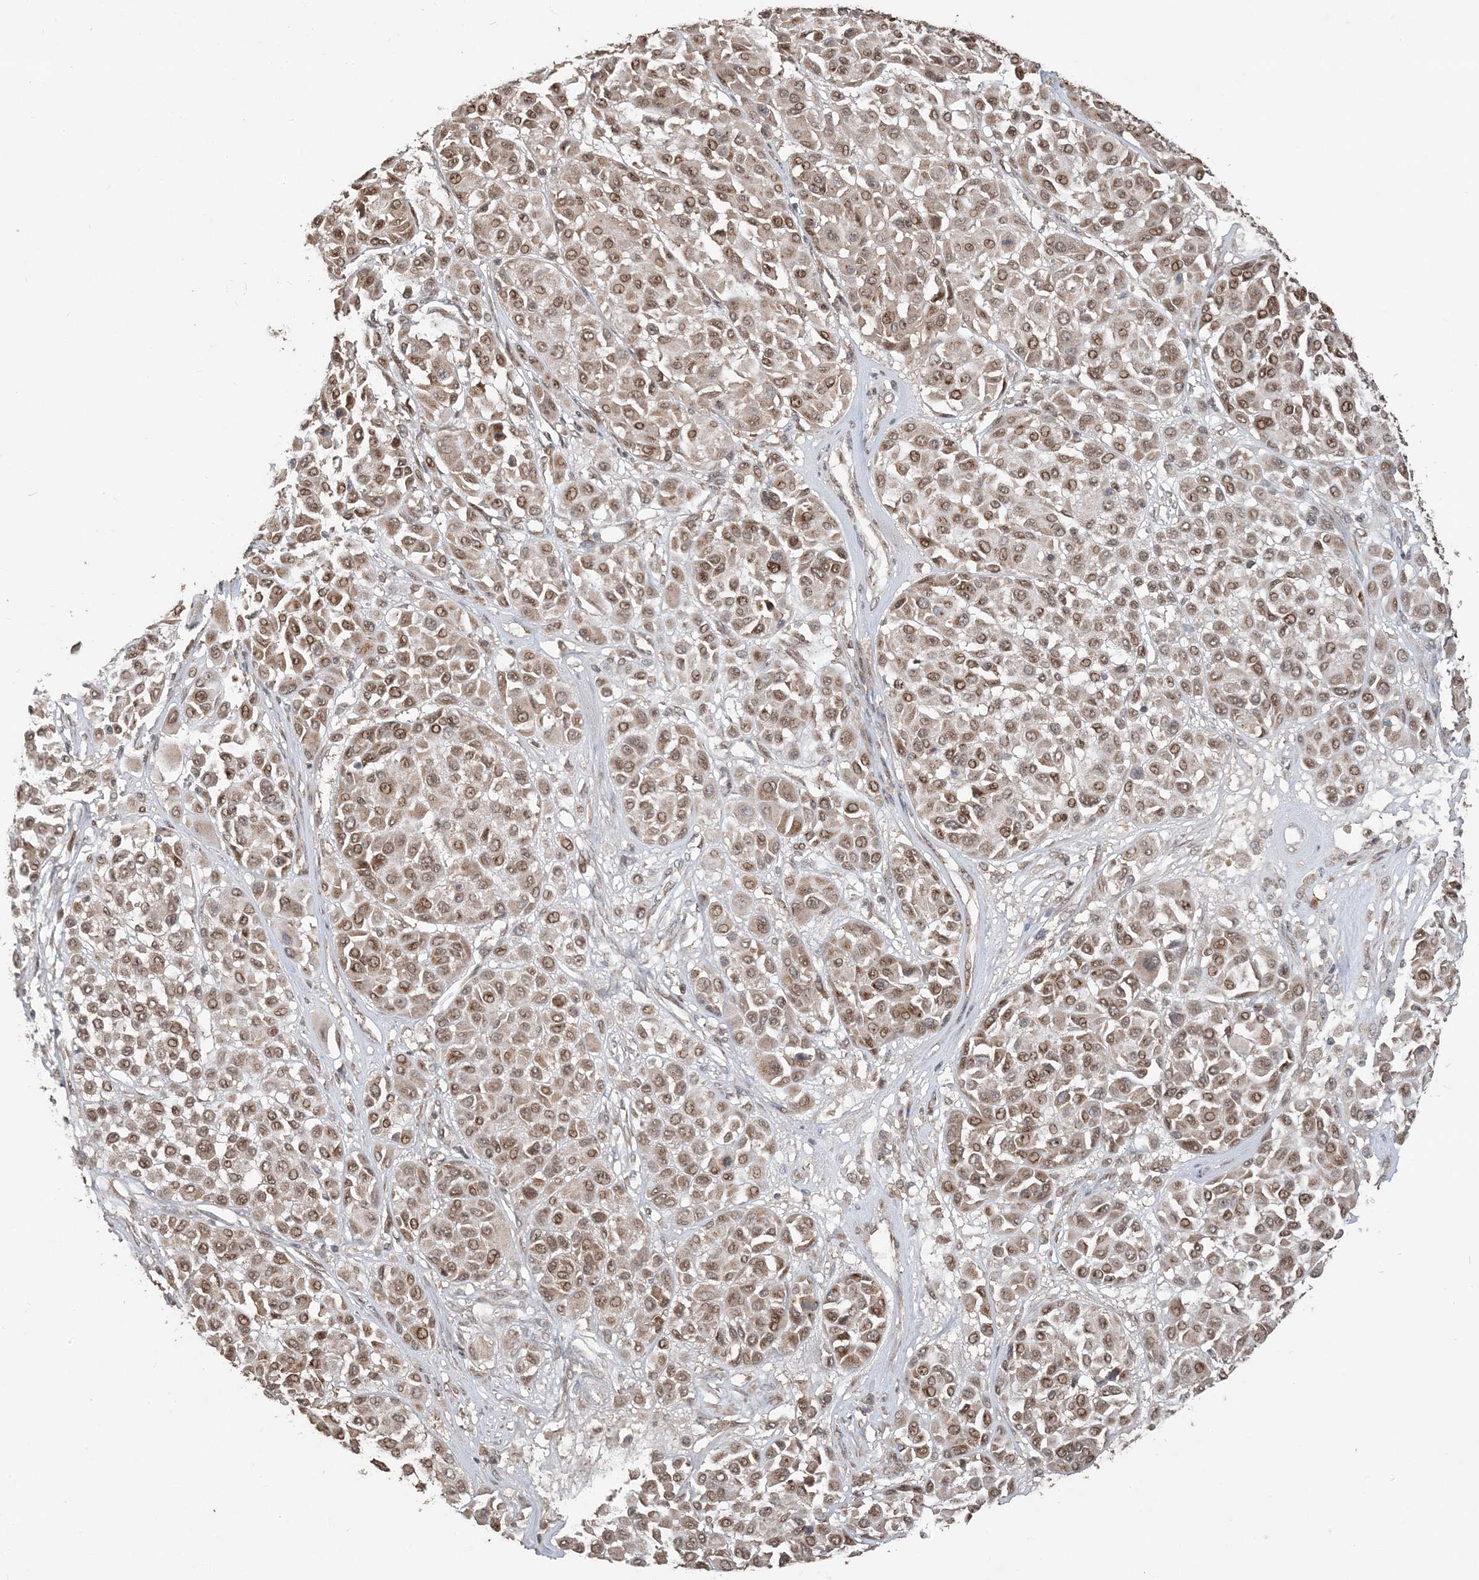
{"staining": {"intensity": "moderate", "quantity": ">75%", "location": "nuclear"}, "tissue": "melanoma", "cell_type": "Tumor cells", "image_type": "cancer", "snomed": [{"axis": "morphology", "description": "Malignant melanoma, Metastatic site"}, {"axis": "topography", "description": "Soft tissue"}], "caption": "The image shows a brown stain indicating the presence of a protein in the nuclear of tumor cells in melanoma.", "gene": "RER1", "patient": {"sex": "male", "age": 41}}